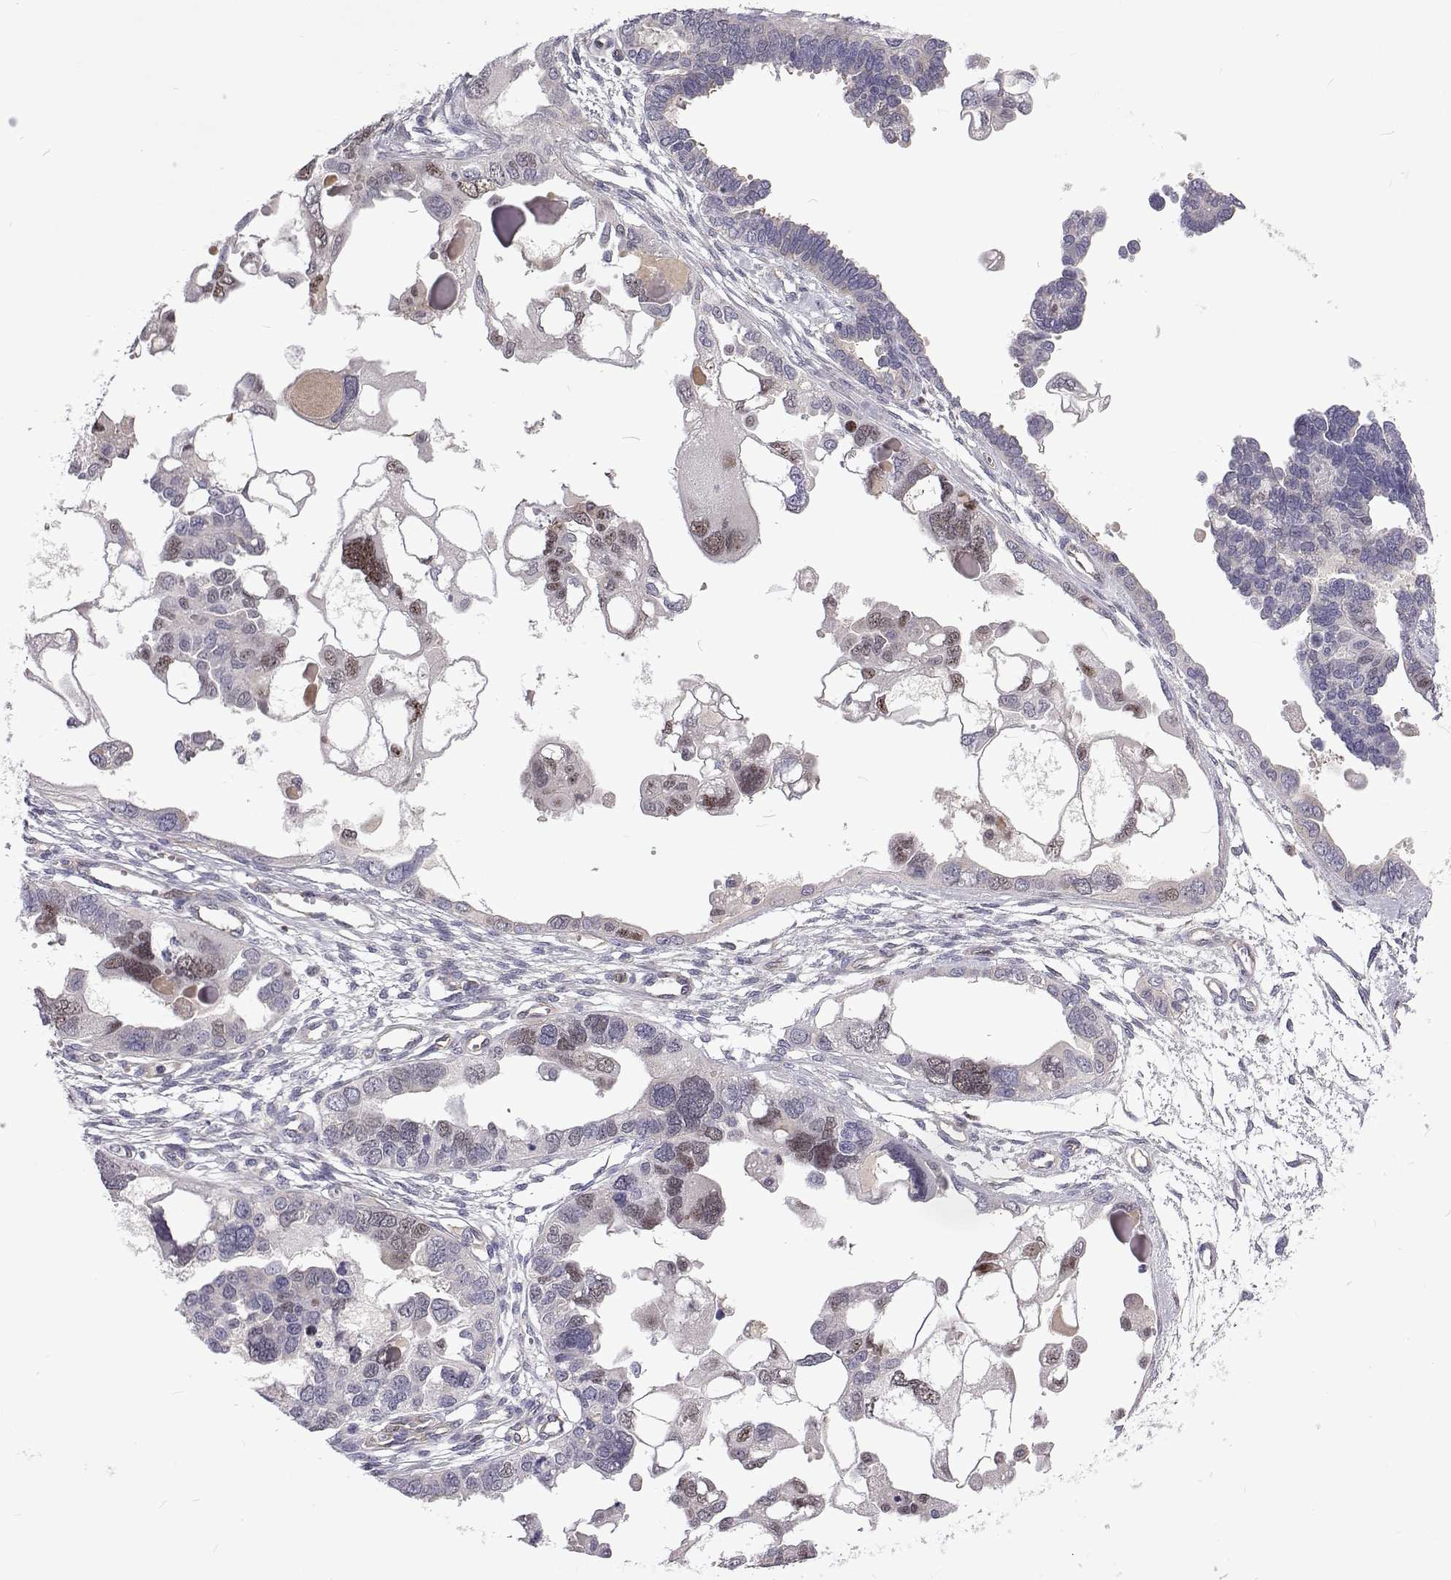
{"staining": {"intensity": "weak", "quantity": "<25%", "location": "nuclear"}, "tissue": "ovarian cancer", "cell_type": "Tumor cells", "image_type": "cancer", "snomed": [{"axis": "morphology", "description": "Cystadenocarcinoma, serous, NOS"}, {"axis": "topography", "description": "Ovary"}], "caption": "A photomicrograph of human serous cystadenocarcinoma (ovarian) is negative for staining in tumor cells. Nuclei are stained in blue.", "gene": "TCF15", "patient": {"sex": "female", "age": 51}}